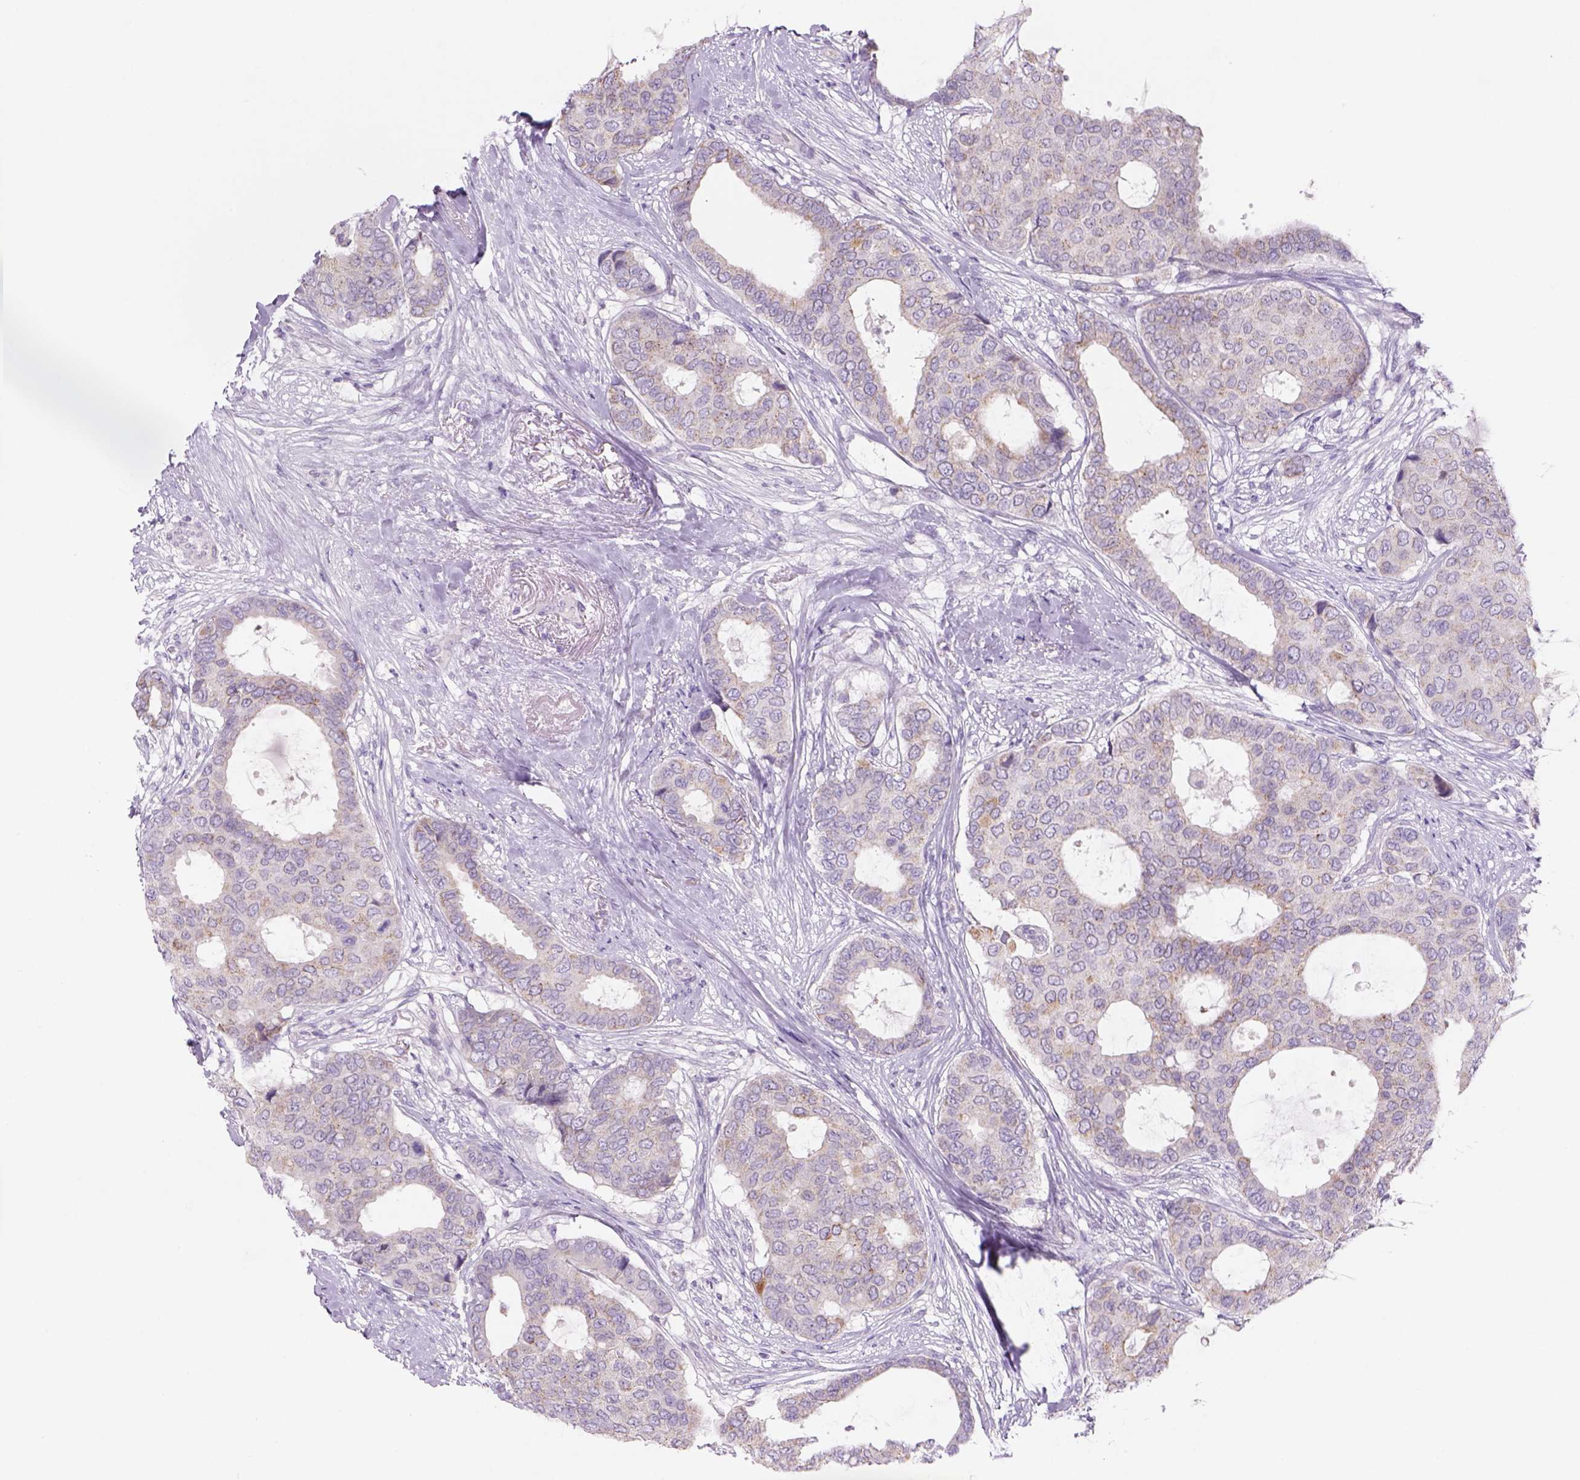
{"staining": {"intensity": "weak", "quantity": "<25%", "location": "cytoplasmic/membranous"}, "tissue": "breast cancer", "cell_type": "Tumor cells", "image_type": "cancer", "snomed": [{"axis": "morphology", "description": "Duct carcinoma"}, {"axis": "topography", "description": "Breast"}], "caption": "Immunohistochemistry (IHC) photomicrograph of human invasive ductal carcinoma (breast) stained for a protein (brown), which reveals no expression in tumor cells.", "gene": "ADGRV1", "patient": {"sex": "female", "age": 75}}